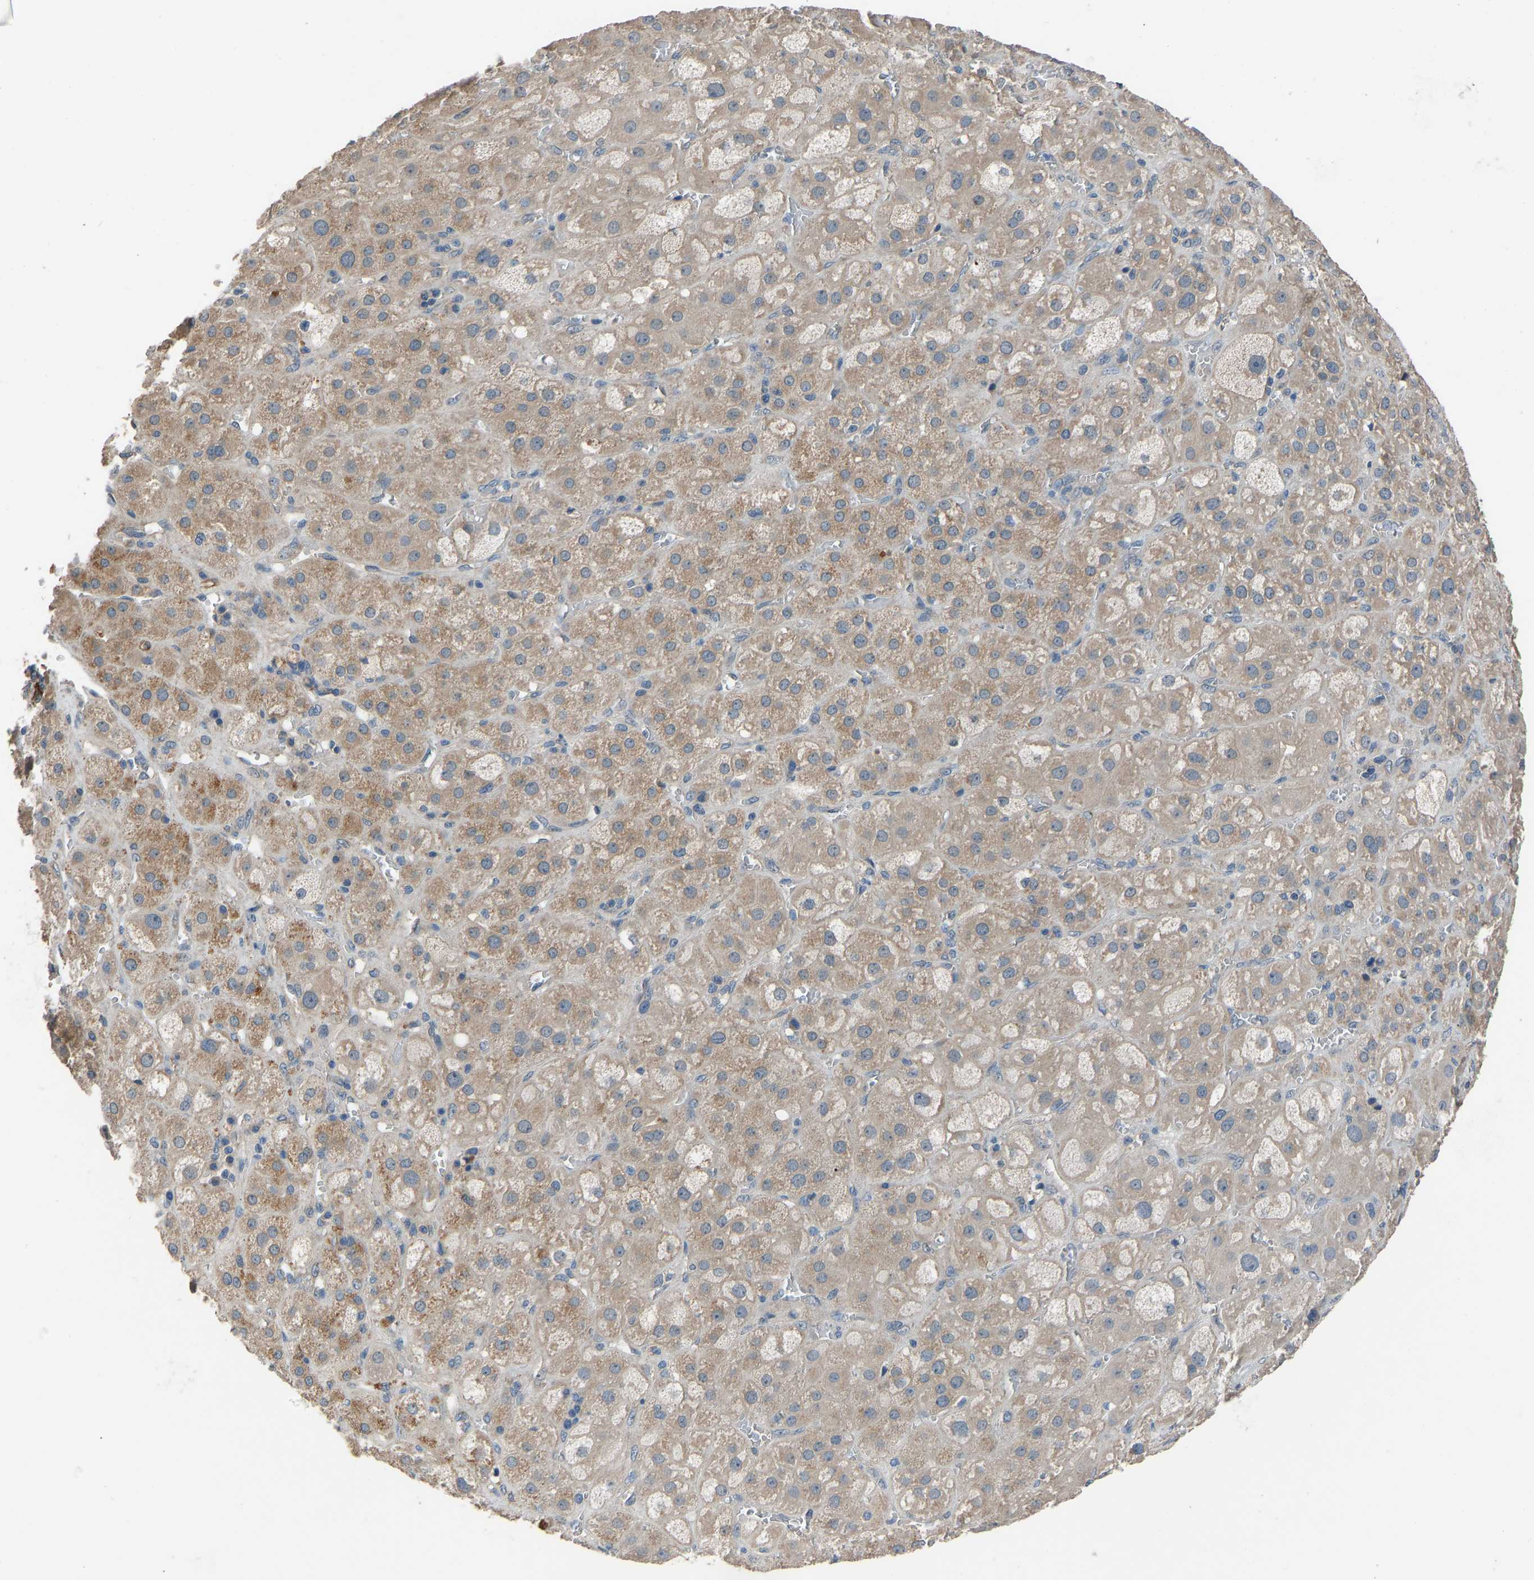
{"staining": {"intensity": "moderate", "quantity": ">75%", "location": "cytoplasmic/membranous"}, "tissue": "adrenal gland", "cell_type": "Glandular cells", "image_type": "normal", "snomed": [{"axis": "morphology", "description": "Normal tissue, NOS"}, {"axis": "topography", "description": "Adrenal gland"}], "caption": "An immunohistochemistry (IHC) photomicrograph of benign tissue is shown. Protein staining in brown labels moderate cytoplasmic/membranous positivity in adrenal gland within glandular cells.", "gene": "SLC43A1", "patient": {"sex": "female", "age": 47}}